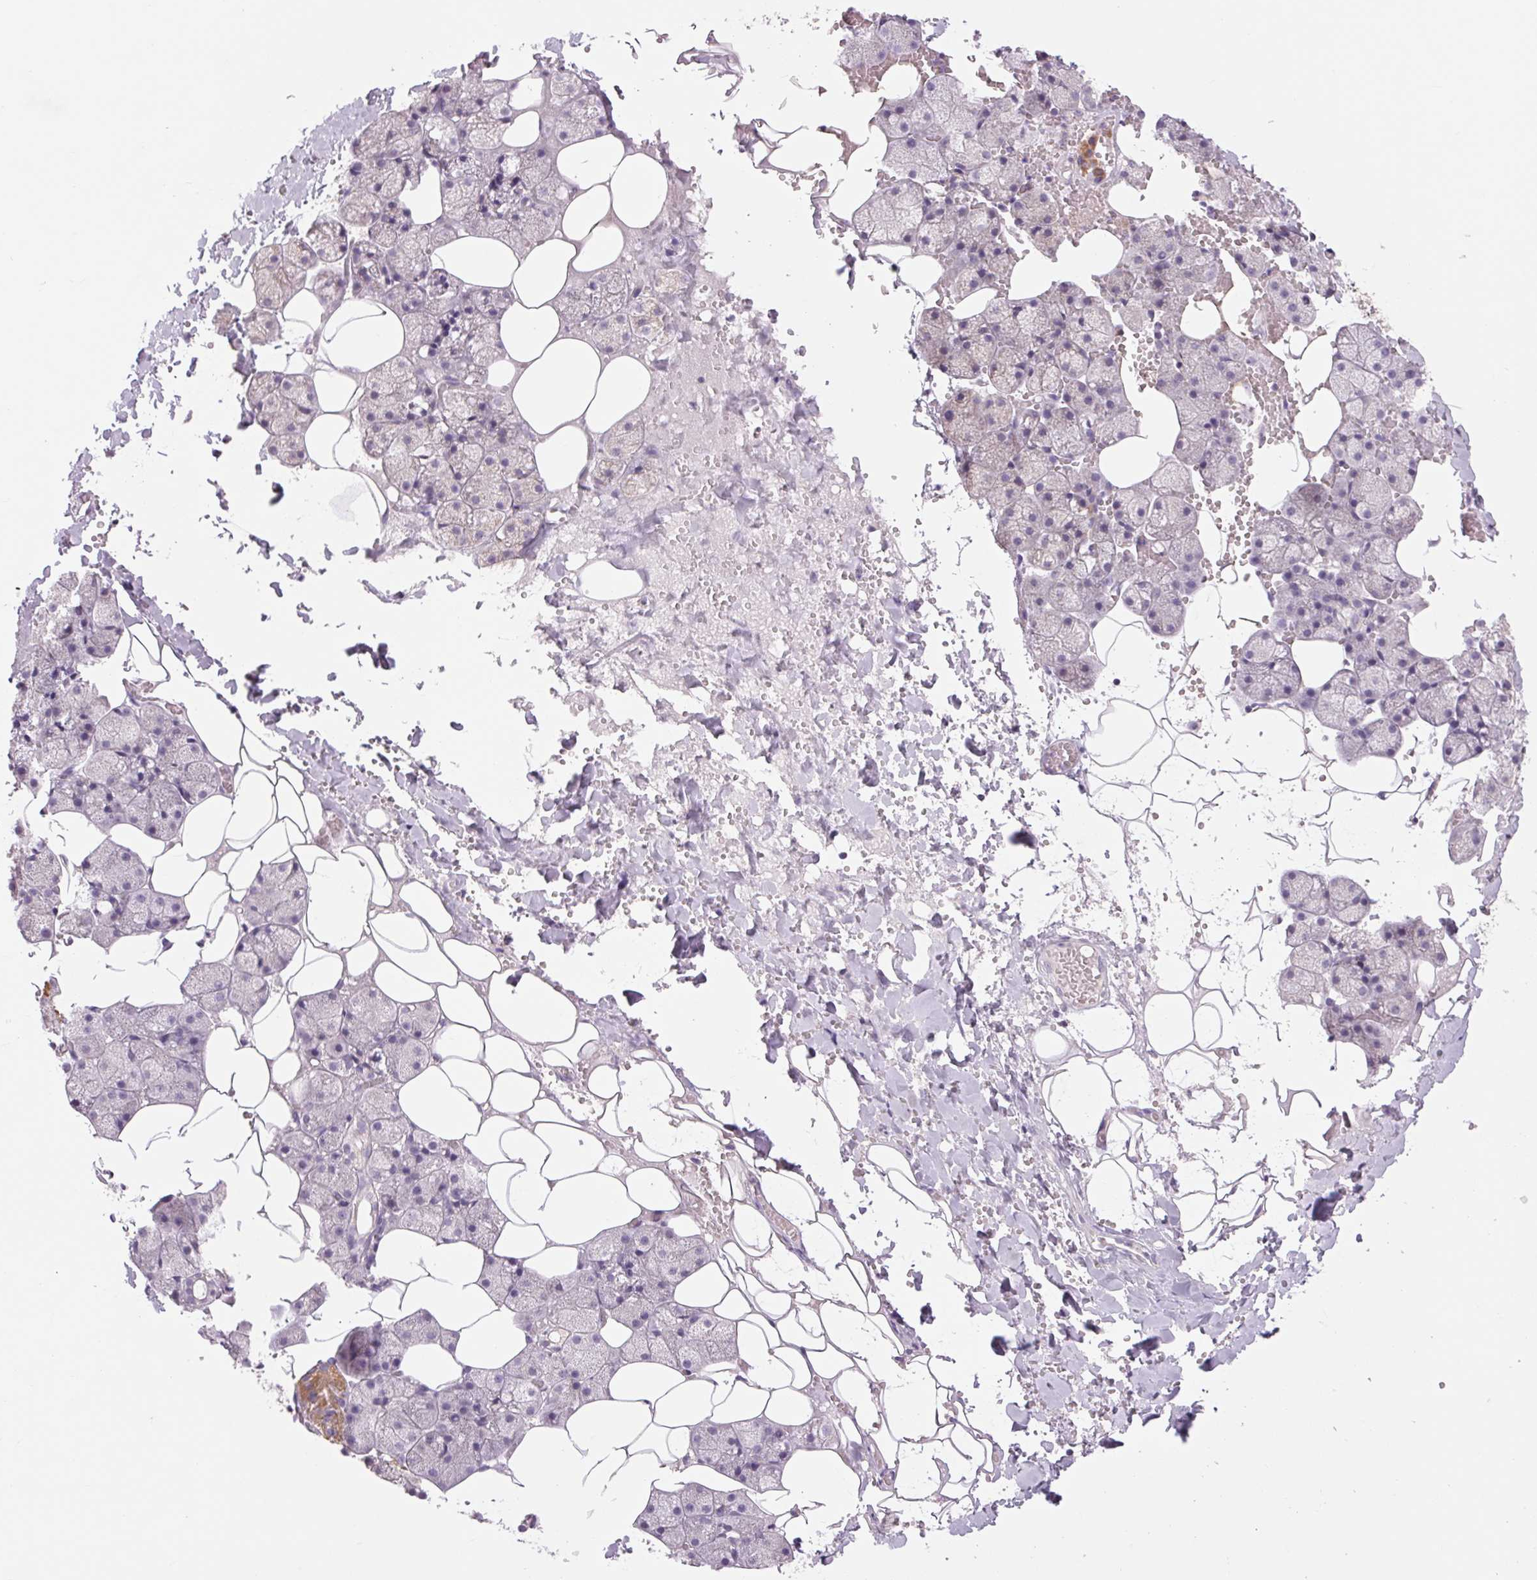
{"staining": {"intensity": "strong", "quantity": "<25%", "location": "cytoplasmic/membranous"}, "tissue": "salivary gland", "cell_type": "Glandular cells", "image_type": "normal", "snomed": [{"axis": "morphology", "description": "Normal tissue, NOS"}, {"axis": "topography", "description": "Salivary gland"}], "caption": "Immunohistochemical staining of unremarkable salivary gland shows strong cytoplasmic/membranous protein staining in about <25% of glandular cells.", "gene": "COX6A1", "patient": {"sex": "male", "age": 38}}